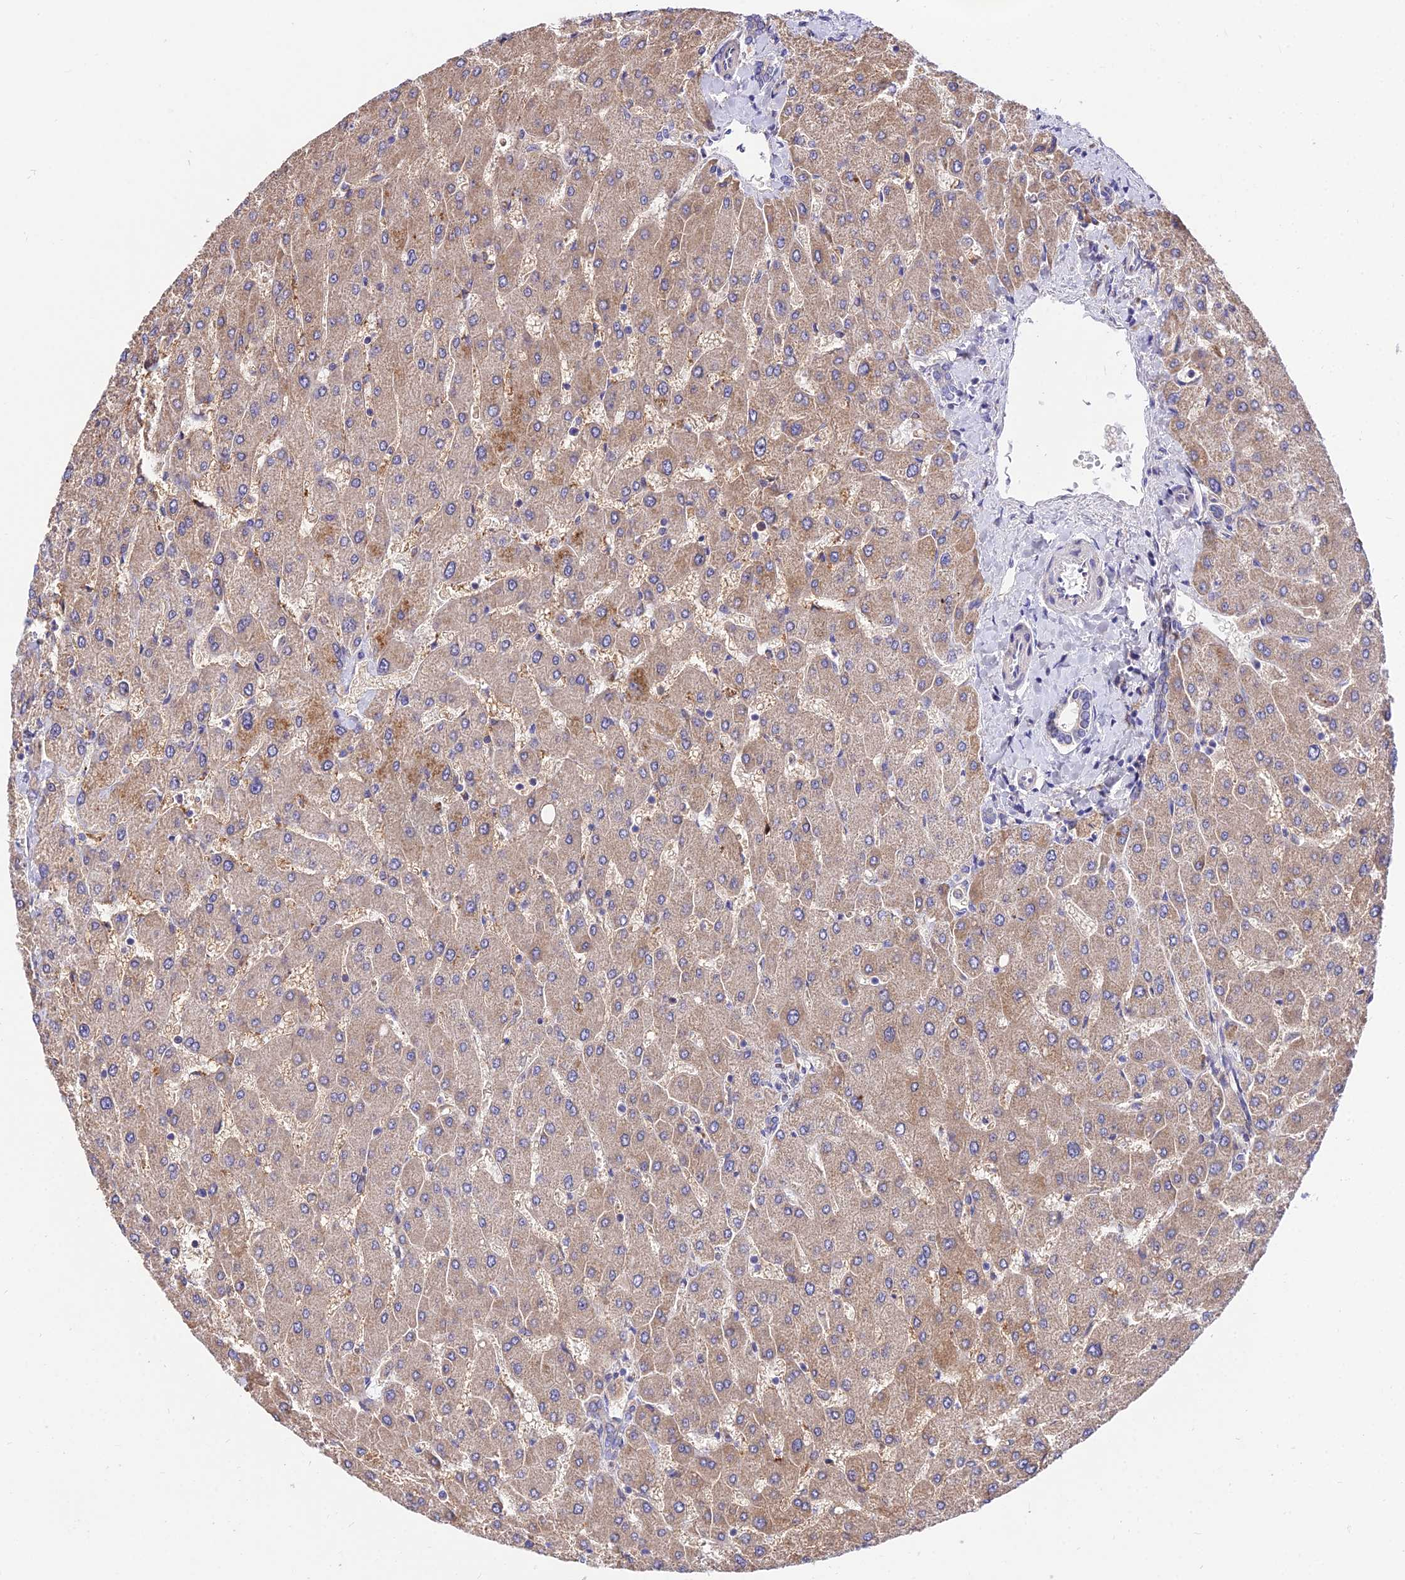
{"staining": {"intensity": "weak", "quantity": "<25%", "location": "cytoplasmic/membranous"}, "tissue": "liver", "cell_type": "Cholangiocytes", "image_type": "normal", "snomed": [{"axis": "morphology", "description": "Normal tissue, NOS"}, {"axis": "topography", "description": "Liver"}], "caption": "Protein analysis of normal liver demonstrates no significant staining in cholangiocytes. (DAB immunohistochemistry (IHC), high magnification).", "gene": "CDC37L1", "patient": {"sex": "male", "age": 55}}